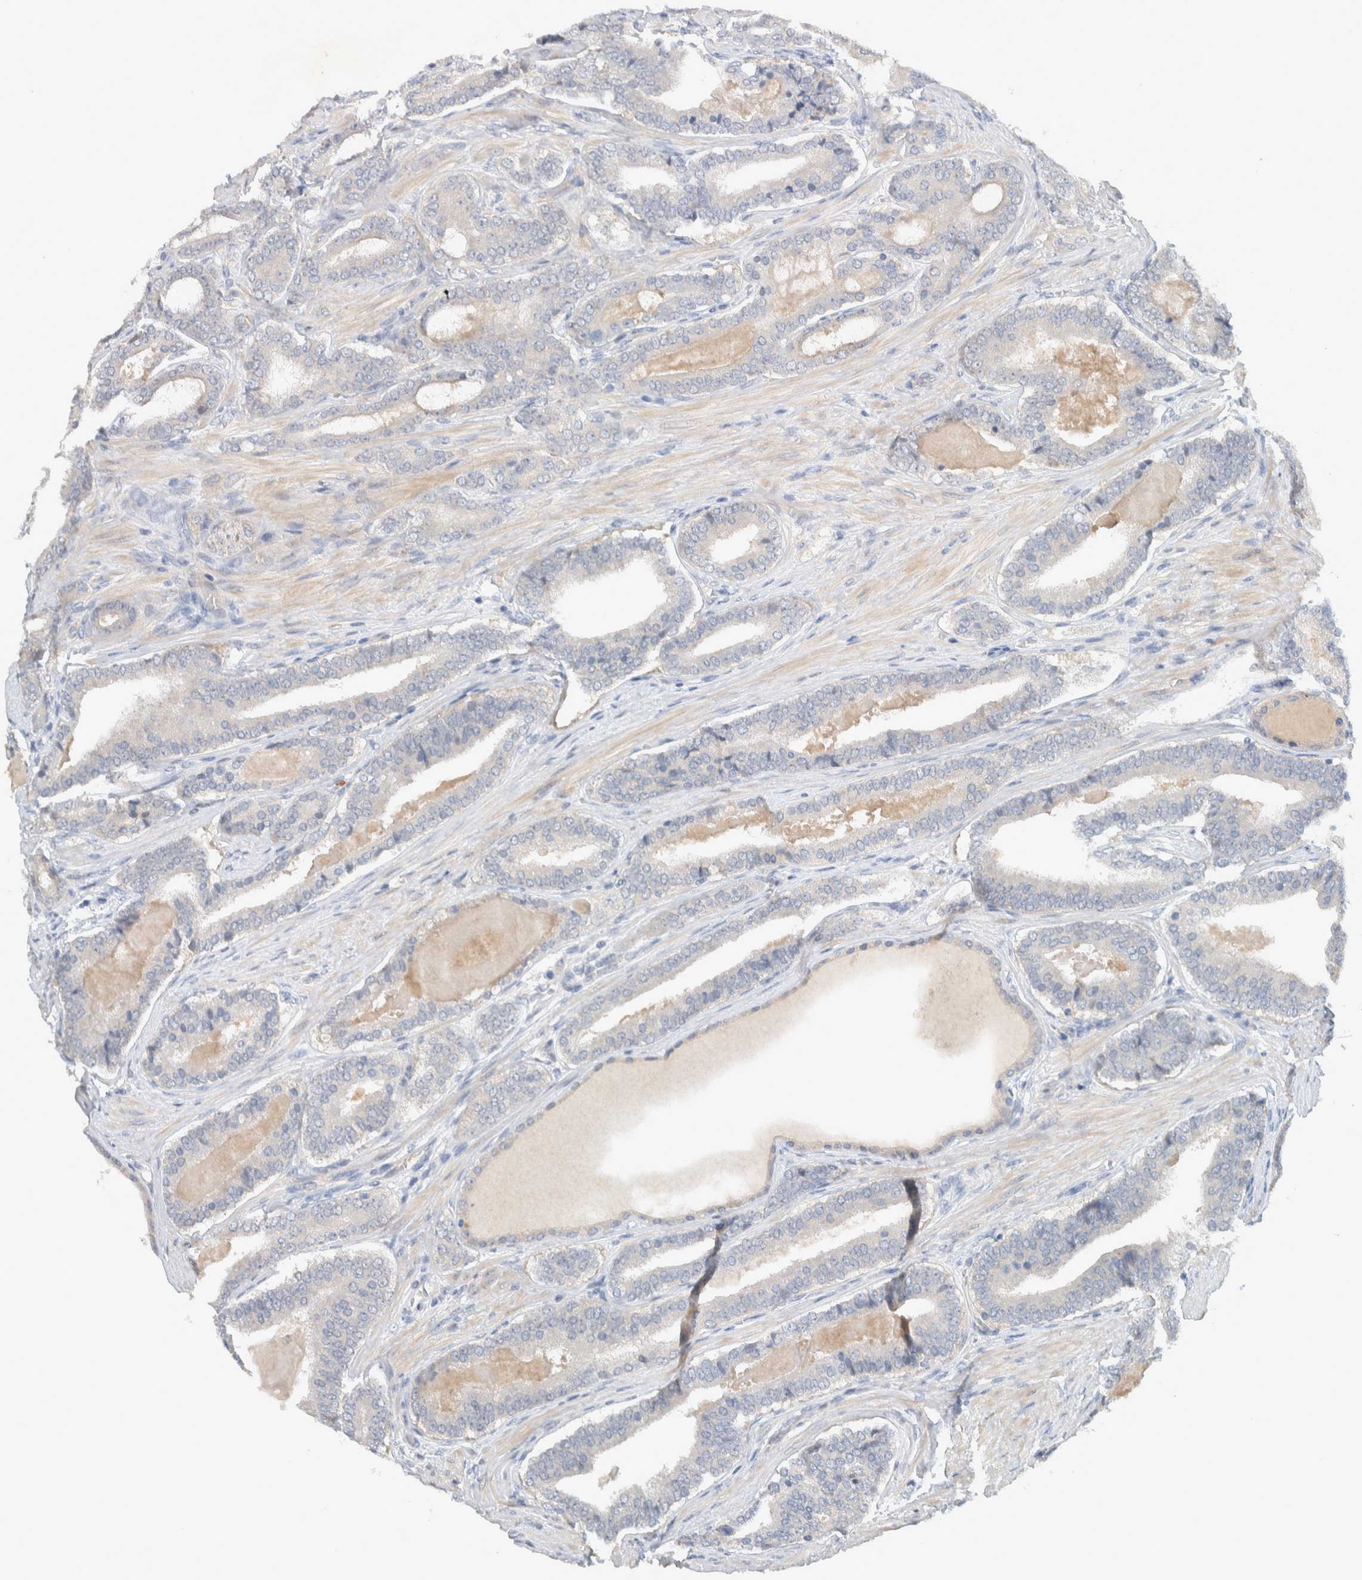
{"staining": {"intensity": "negative", "quantity": "none", "location": "none"}, "tissue": "prostate cancer", "cell_type": "Tumor cells", "image_type": "cancer", "snomed": [{"axis": "morphology", "description": "Adenocarcinoma, High grade"}, {"axis": "topography", "description": "Prostate"}], "caption": "Immunohistochemical staining of prostate cancer (high-grade adenocarcinoma) demonstrates no significant expression in tumor cells.", "gene": "DEPTOR", "patient": {"sex": "male", "age": 60}}